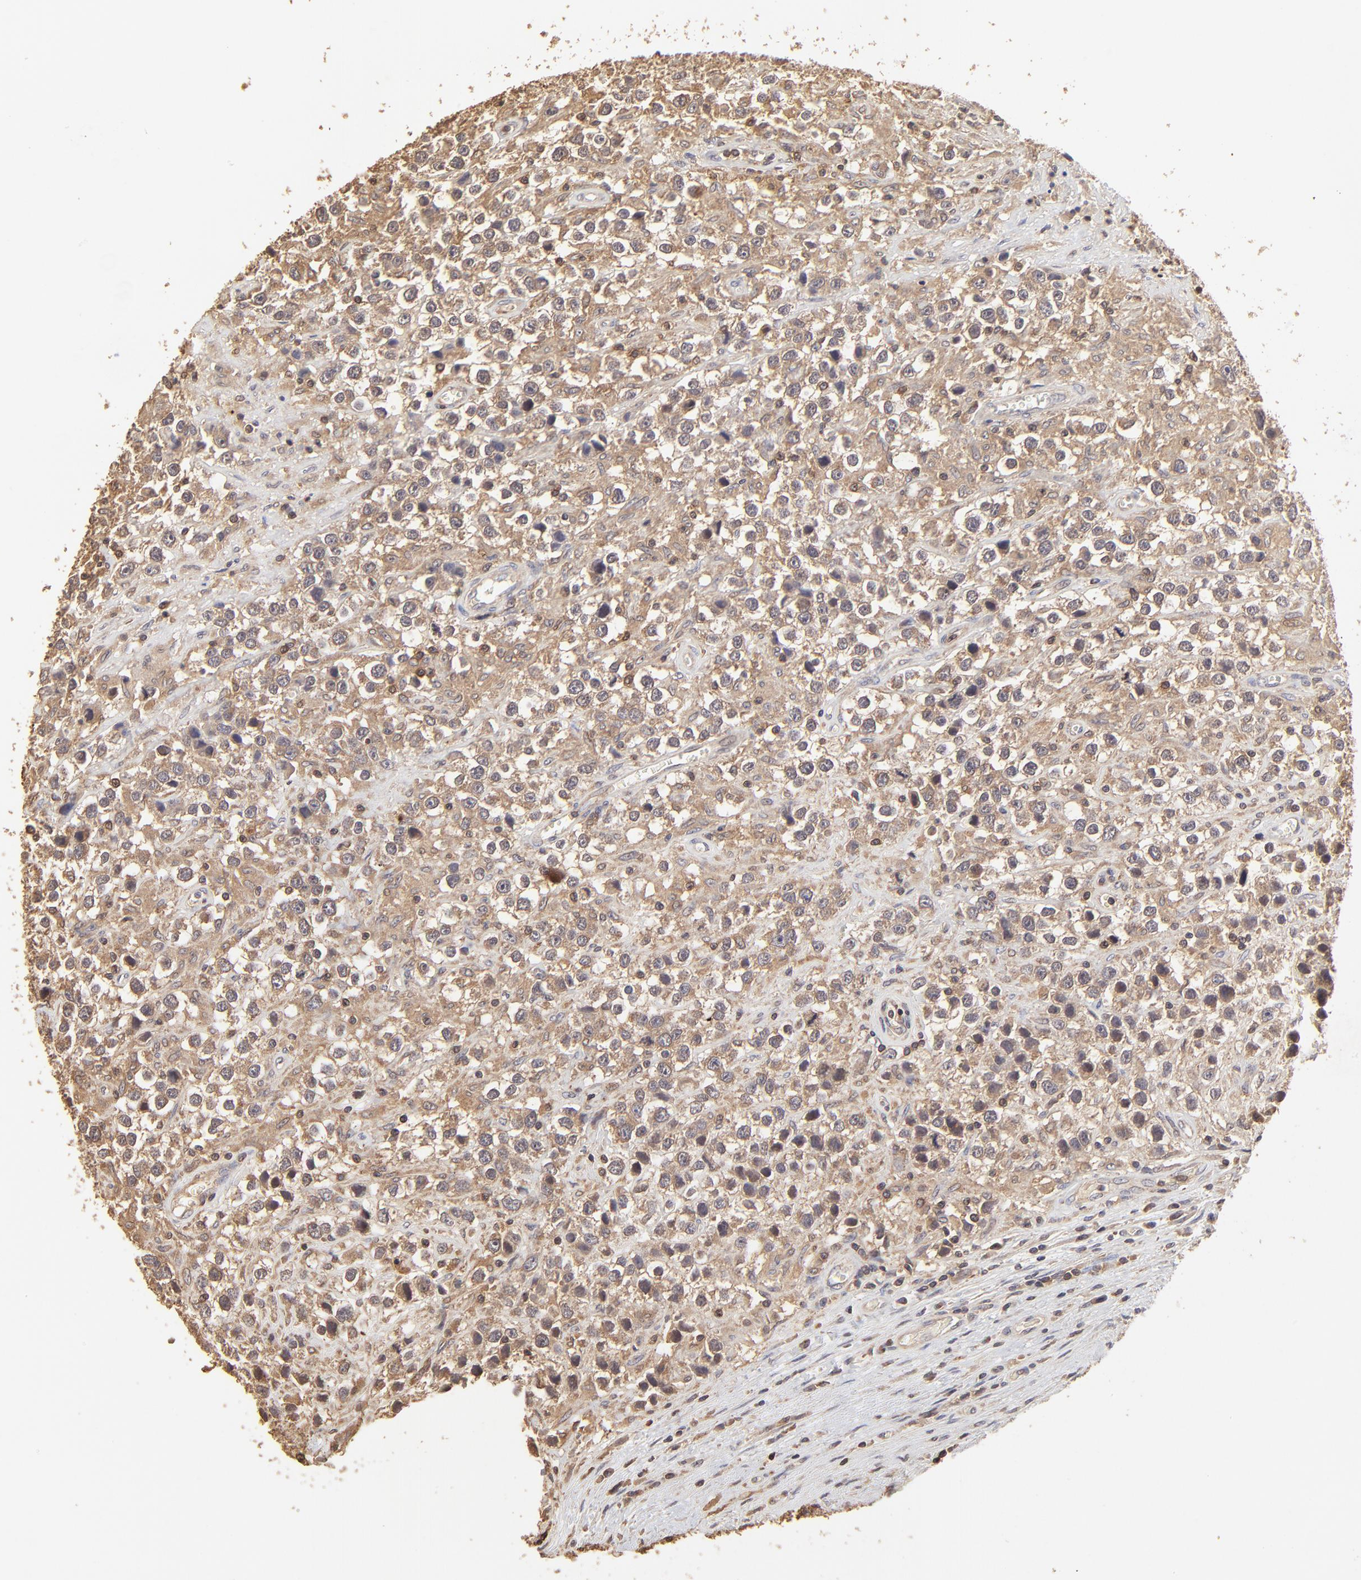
{"staining": {"intensity": "strong", "quantity": ">75%", "location": "cytoplasmic/membranous"}, "tissue": "testis cancer", "cell_type": "Tumor cells", "image_type": "cancer", "snomed": [{"axis": "morphology", "description": "Seminoma, NOS"}, {"axis": "topography", "description": "Testis"}], "caption": "Protein positivity by immunohistochemistry exhibits strong cytoplasmic/membranous expression in approximately >75% of tumor cells in testis cancer.", "gene": "STON2", "patient": {"sex": "male", "age": 43}}